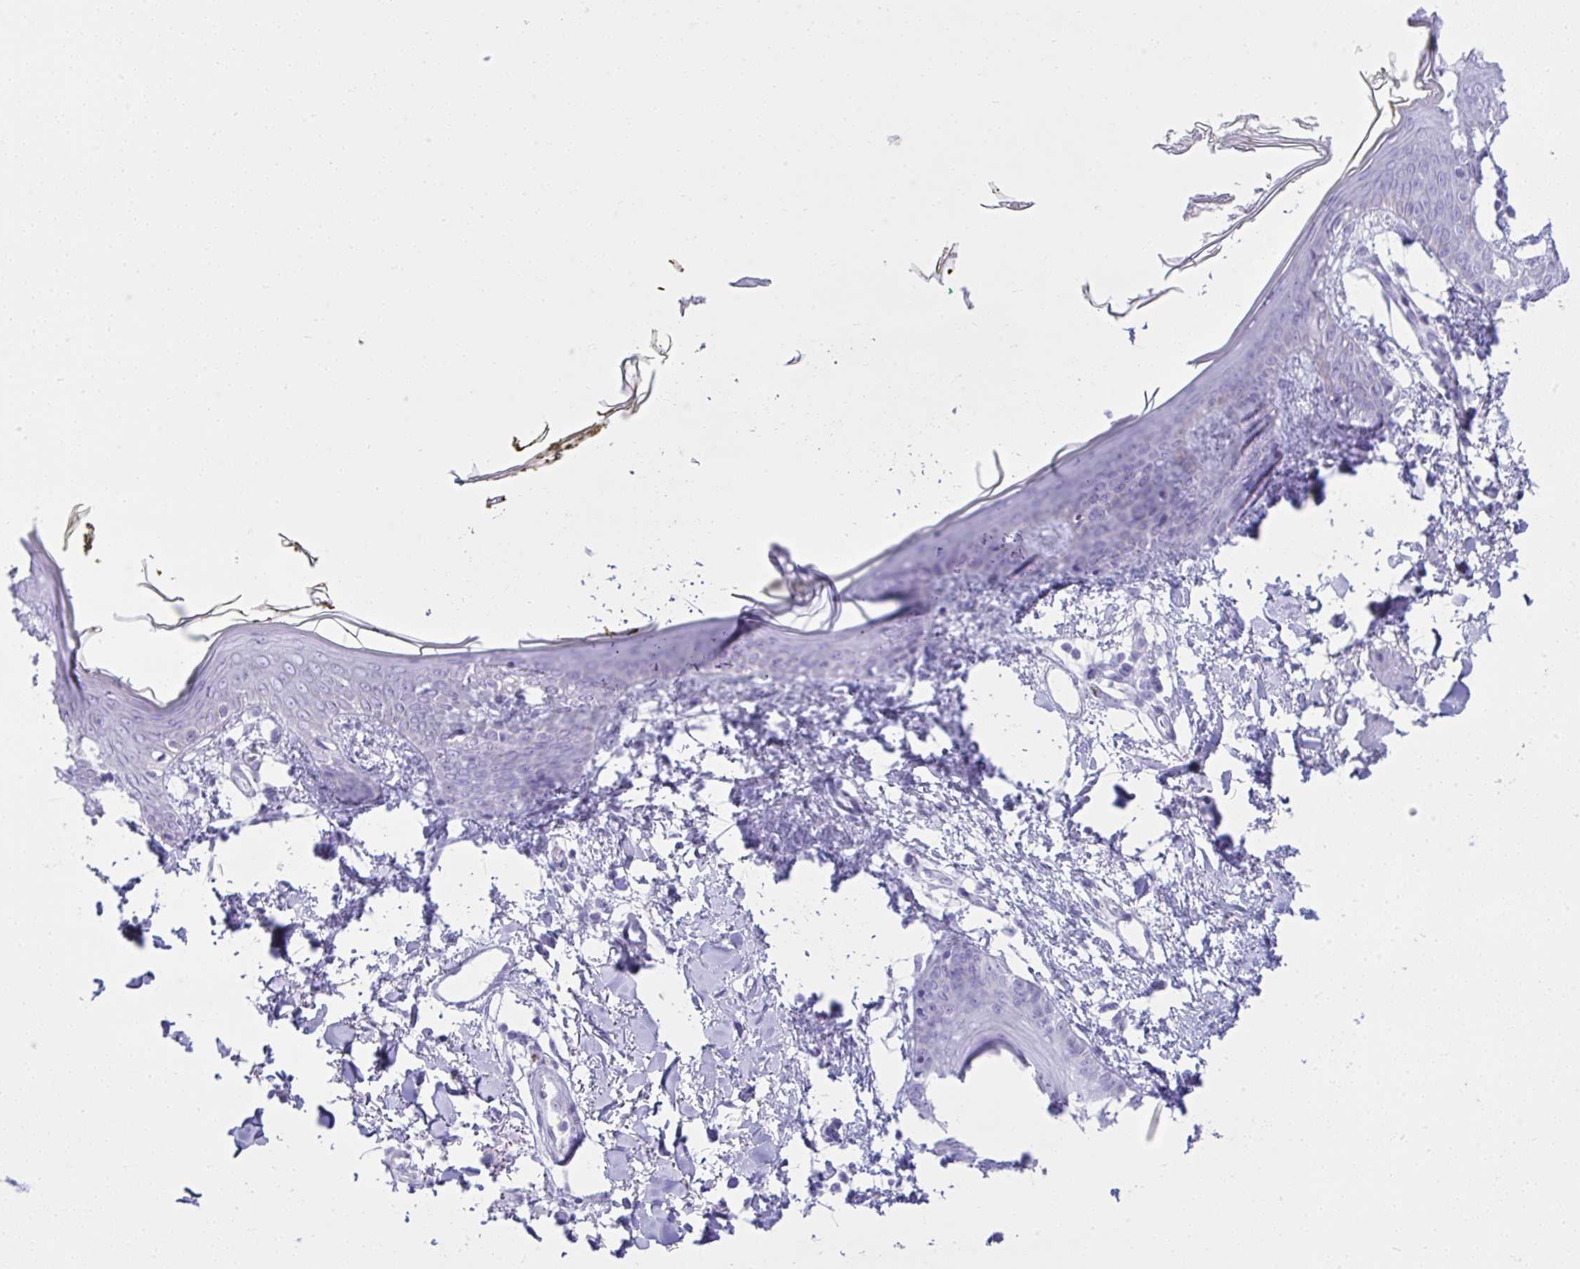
{"staining": {"intensity": "negative", "quantity": "none", "location": "none"}, "tissue": "skin", "cell_type": "Fibroblasts", "image_type": "normal", "snomed": [{"axis": "morphology", "description": "Normal tissue, NOS"}, {"axis": "topography", "description": "Skin"}], "caption": "This is a photomicrograph of immunohistochemistry (IHC) staining of unremarkable skin, which shows no expression in fibroblasts.", "gene": "PSCA", "patient": {"sex": "female", "age": 34}}